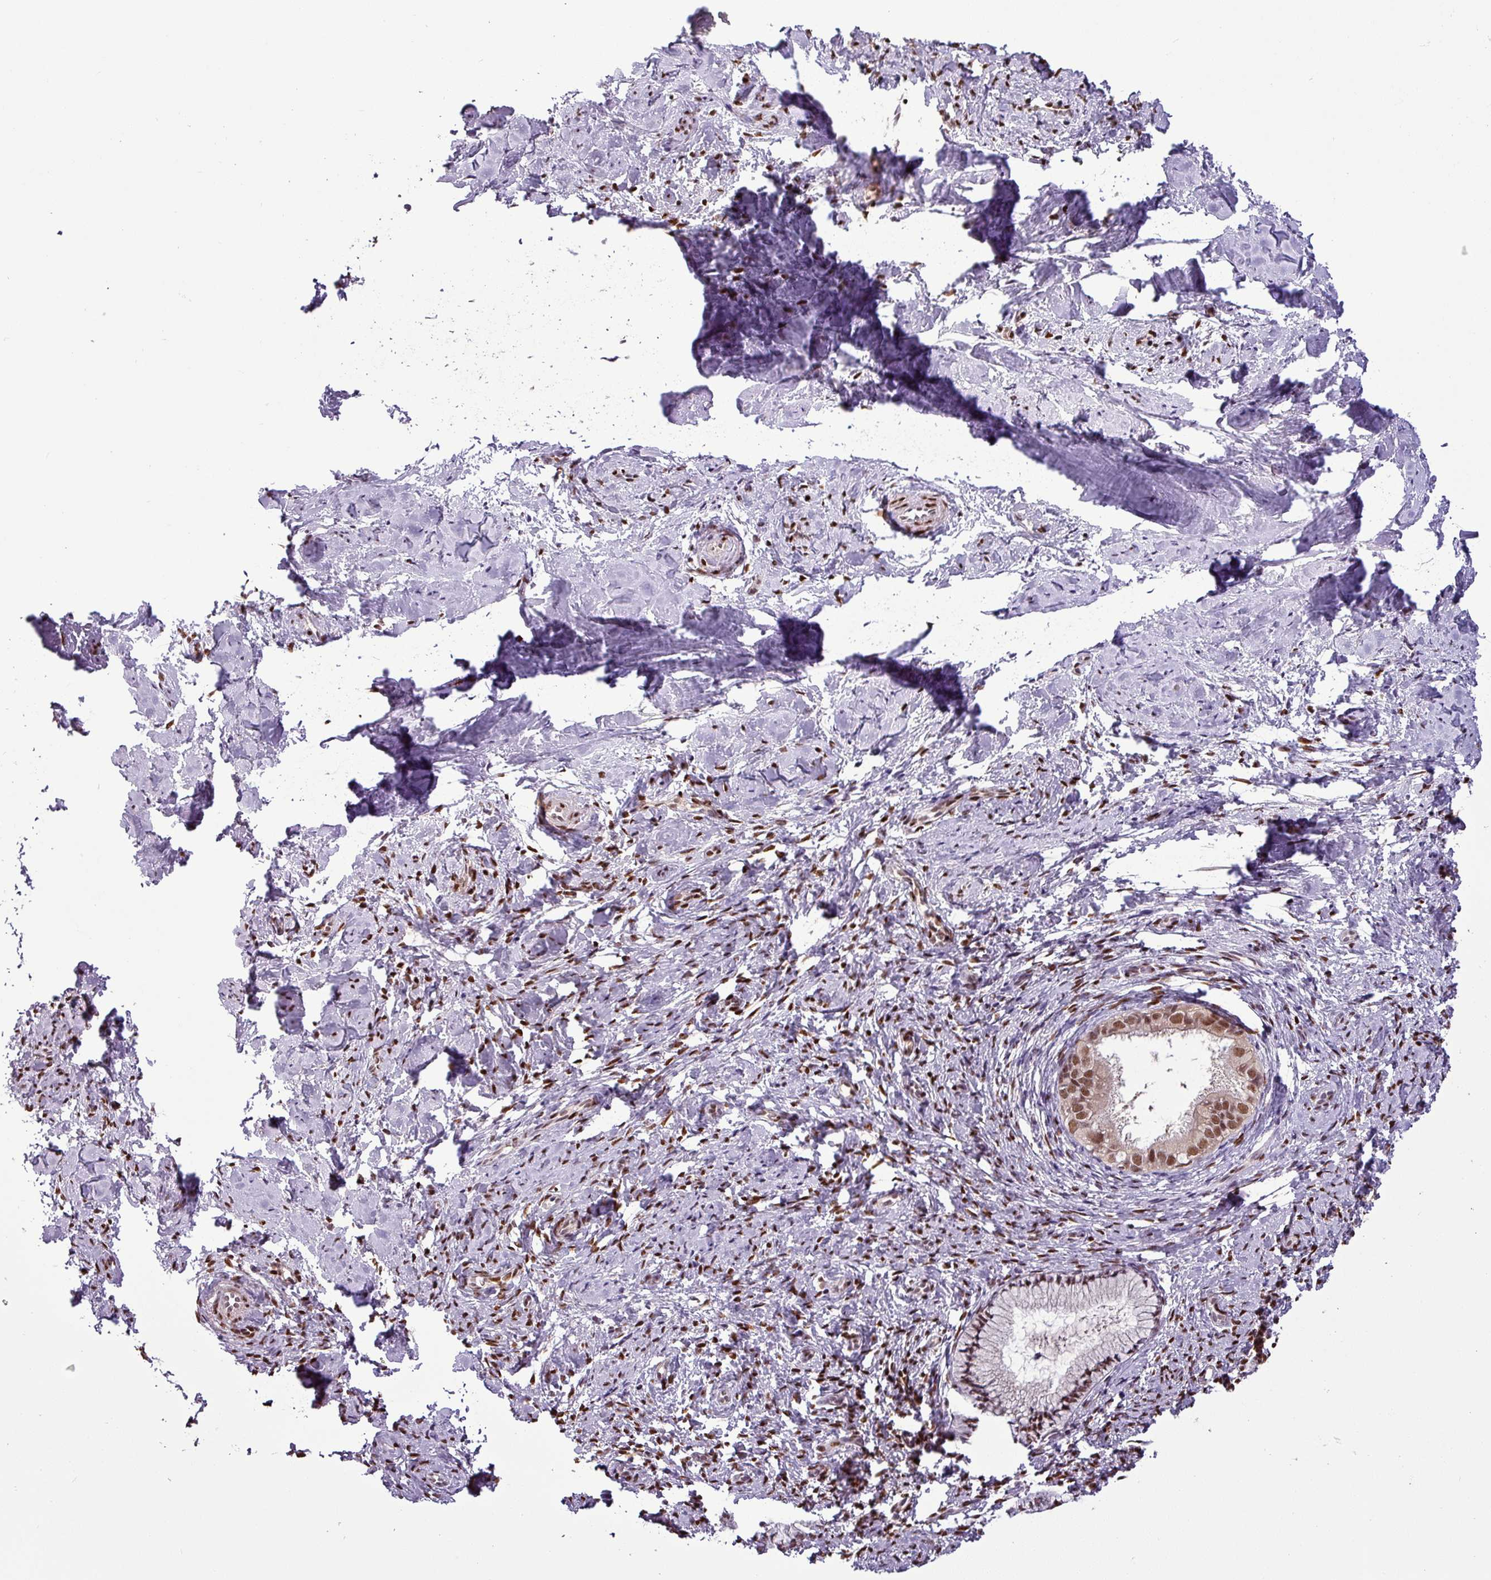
{"staining": {"intensity": "moderate", "quantity": ">75%", "location": "nuclear"}, "tissue": "cervix", "cell_type": "Glandular cells", "image_type": "normal", "snomed": [{"axis": "morphology", "description": "Normal tissue, NOS"}, {"axis": "topography", "description": "Cervix"}], "caption": "A brown stain shows moderate nuclear staining of a protein in glandular cells of unremarkable human cervix.", "gene": "IRF2BPL", "patient": {"sex": "female", "age": 57}}